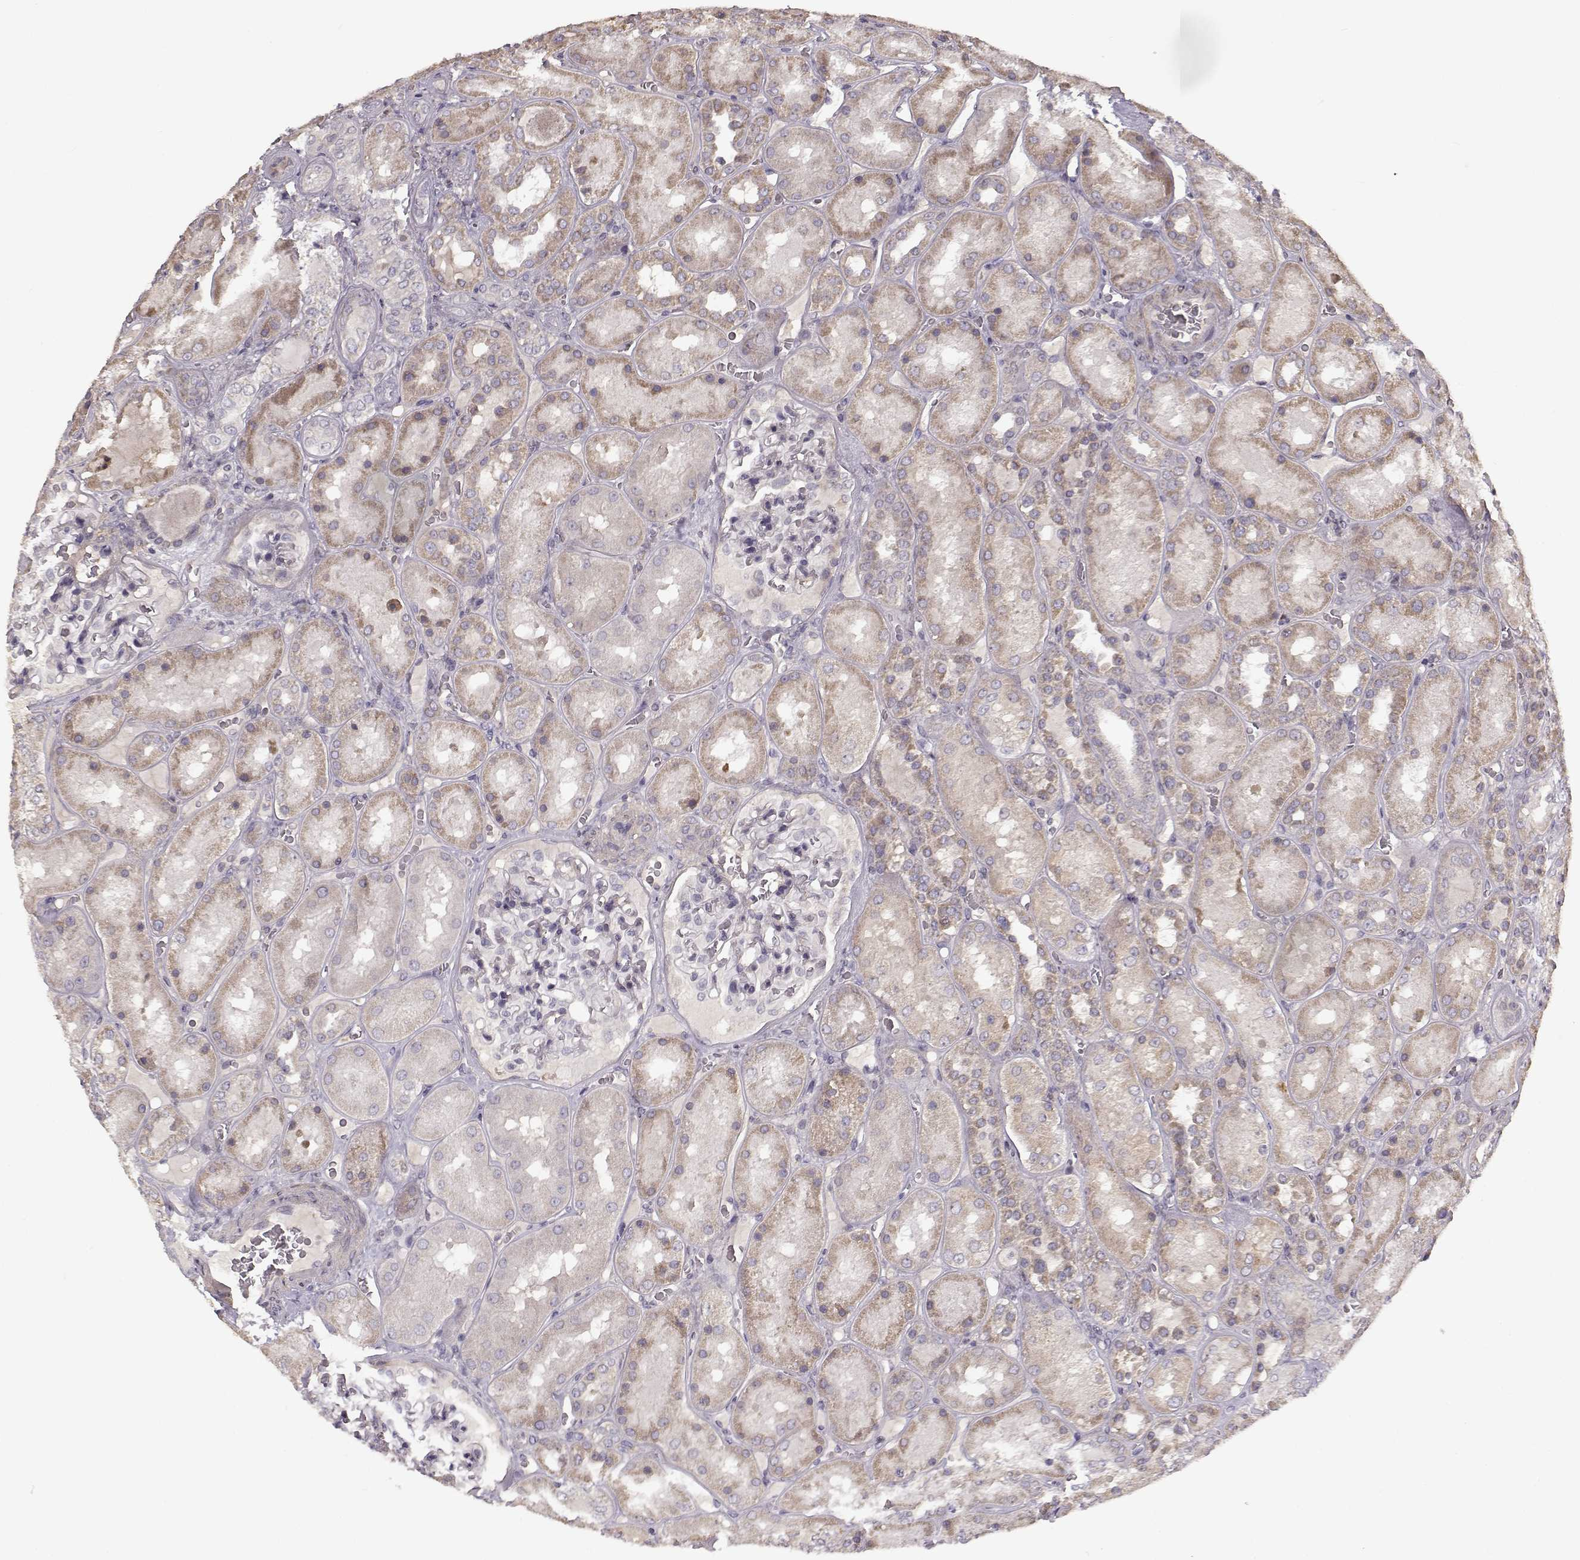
{"staining": {"intensity": "negative", "quantity": "none", "location": "none"}, "tissue": "kidney", "cell_type": "Cells in glomeruli", "image_type": "normal", "snomed": [{"axis": "morphology", "description": "Normal tissue, NOS"}, {"axis": "topography", "description": "Kidney"}], "caption": "The photomicrograph displays no staining of cells in glomeruli in unremarkable kidney.", "gene": "ENTPD8", "patient": {"sex": "male", "age": 73}}